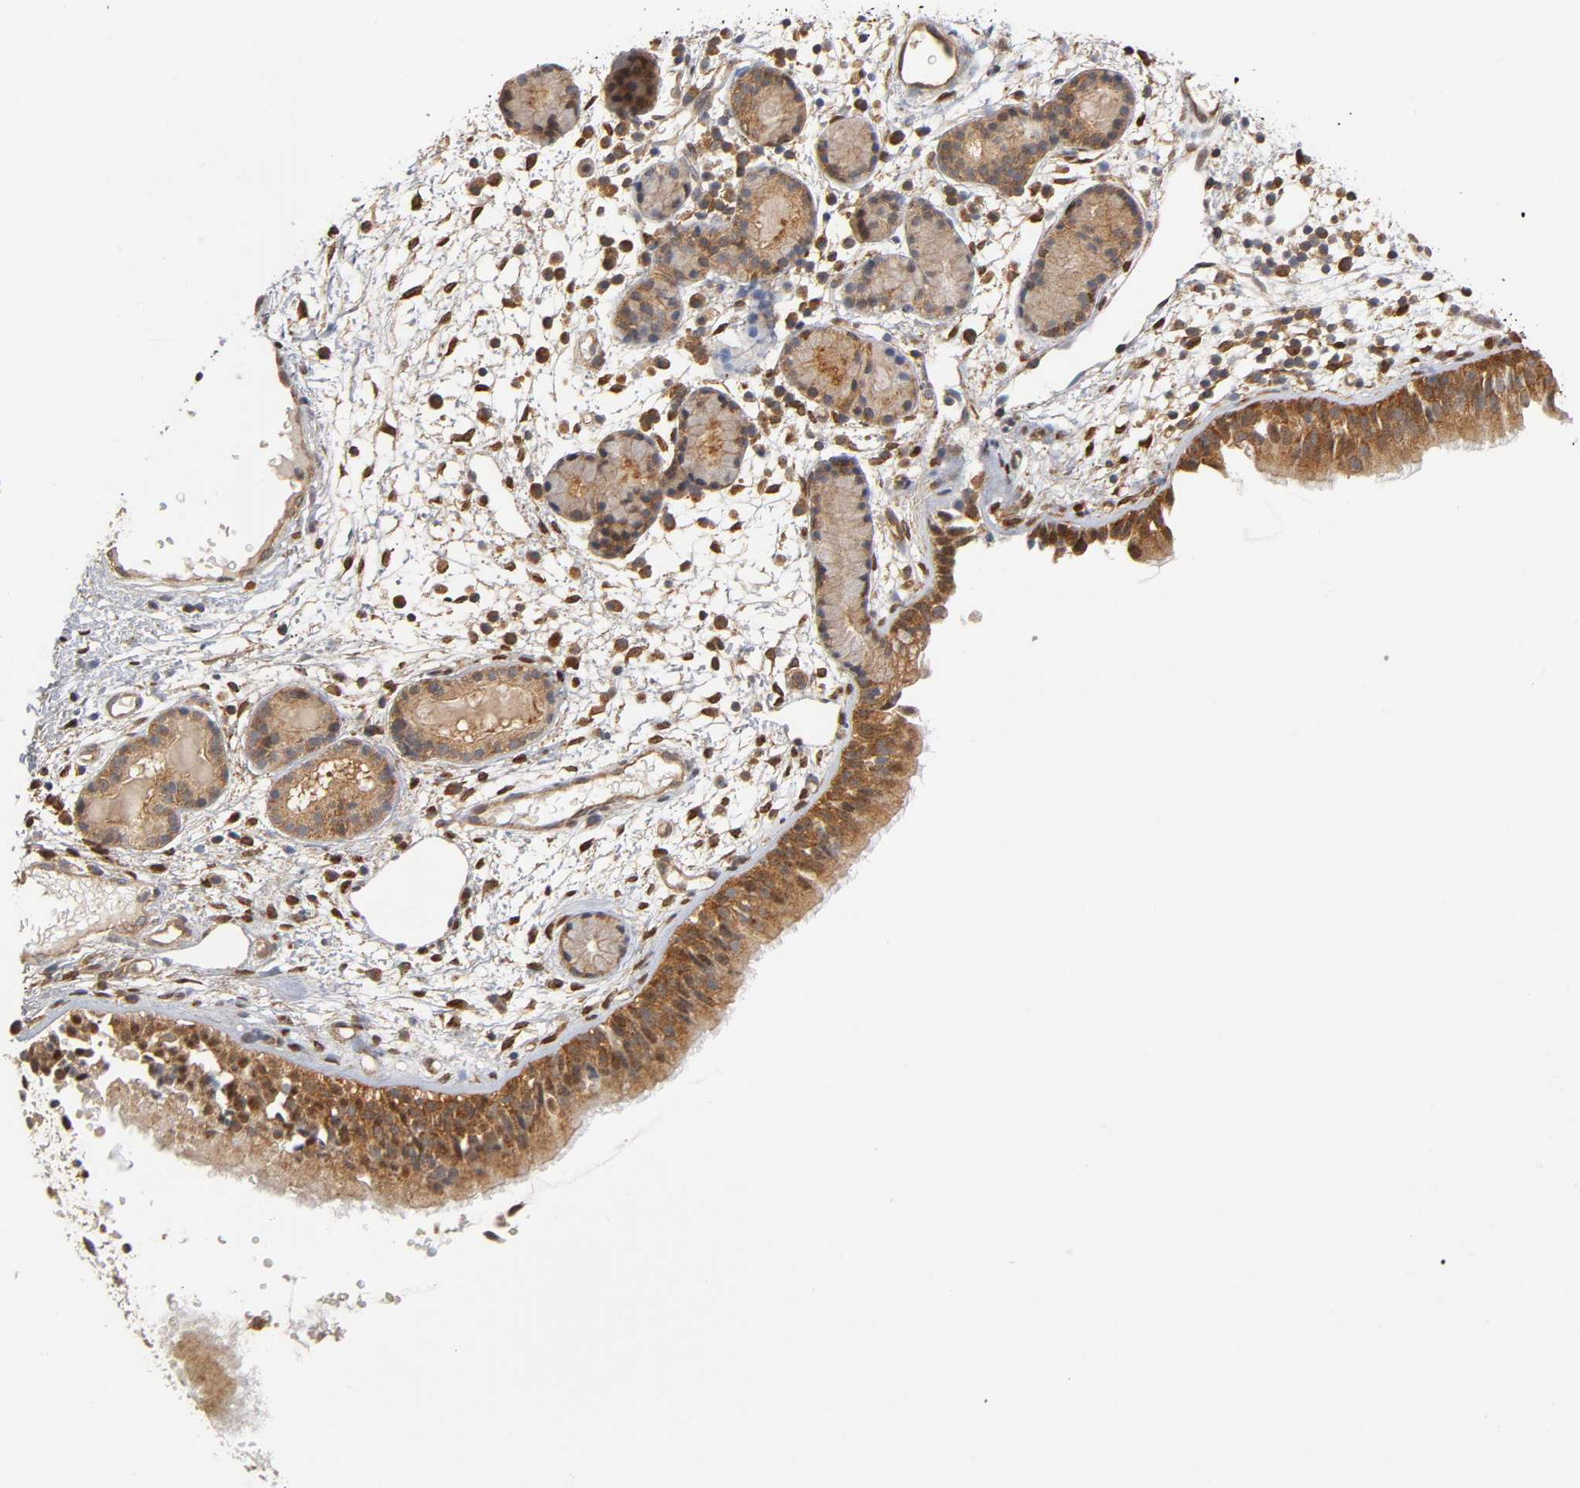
{"staining": {"intensity": "moderate", "quantity": ">75%", "location": "cytoplasmic/membranous"}, "tissue": "nasopharynx", "cell_type": "Respiratory epithelial cells", "image_type": "normal", "snomed": [{"axis": "morphology", "description": "Normal tissue, NOS"}, {"axis": "morphology", "description": "Inflammation, NOS"}, {"axis": "topography", "description": "Nasopharynx"}], "caption": "Immunohistochemical staining of normal human nasopharynx shows >75% levels of moderate cytoplasmic/membranous protein staining in about >75% of respiratory epithelial cells.", "gene": "PAFAH1B1", "patient": {"sex": "female", "age": 55}}